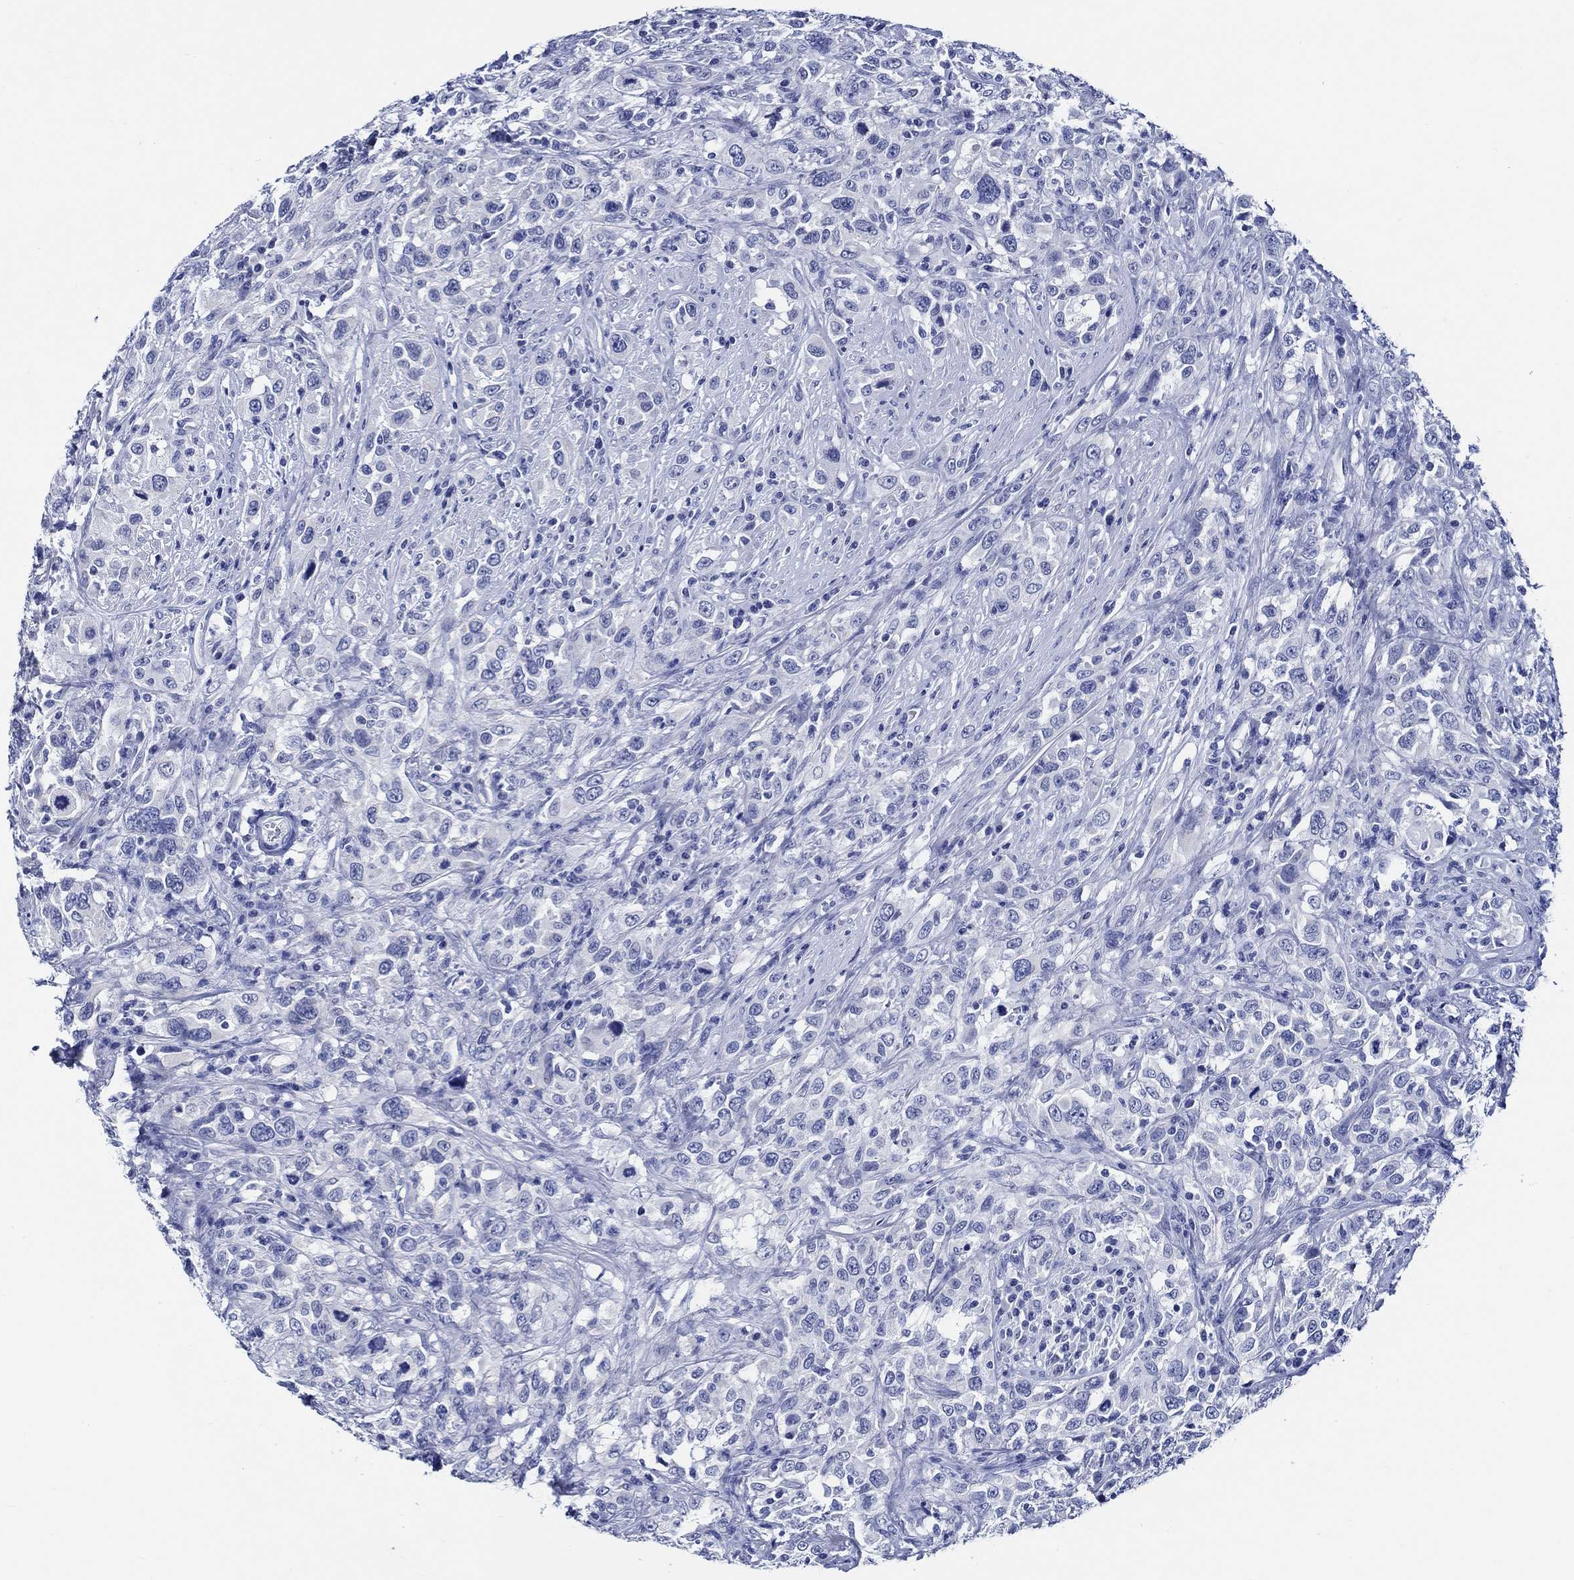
{"staining": {"intensity": "negative", "quantity": "none", "location": "none"}, "tissue": "urothelial cancer", "cell_type": "Tumor cells", "image_type": "cancer", "snomed": [{"axis": "morphology", "description": "Urothelial carcinoma, NOS"}, {"axis": "morphology", "description": "Urothelial carcinoma, High grade"}, {"axis": "topography", "description": "Urinary bladder"}], "caption": "Immunohistochemistry image of human urothelial carcinoma (high-grade) stained for a protein (brown), which displays no expression in tumor cells.", "gene": "WDR62", "patient": {"sex": "female", "age": 64}}